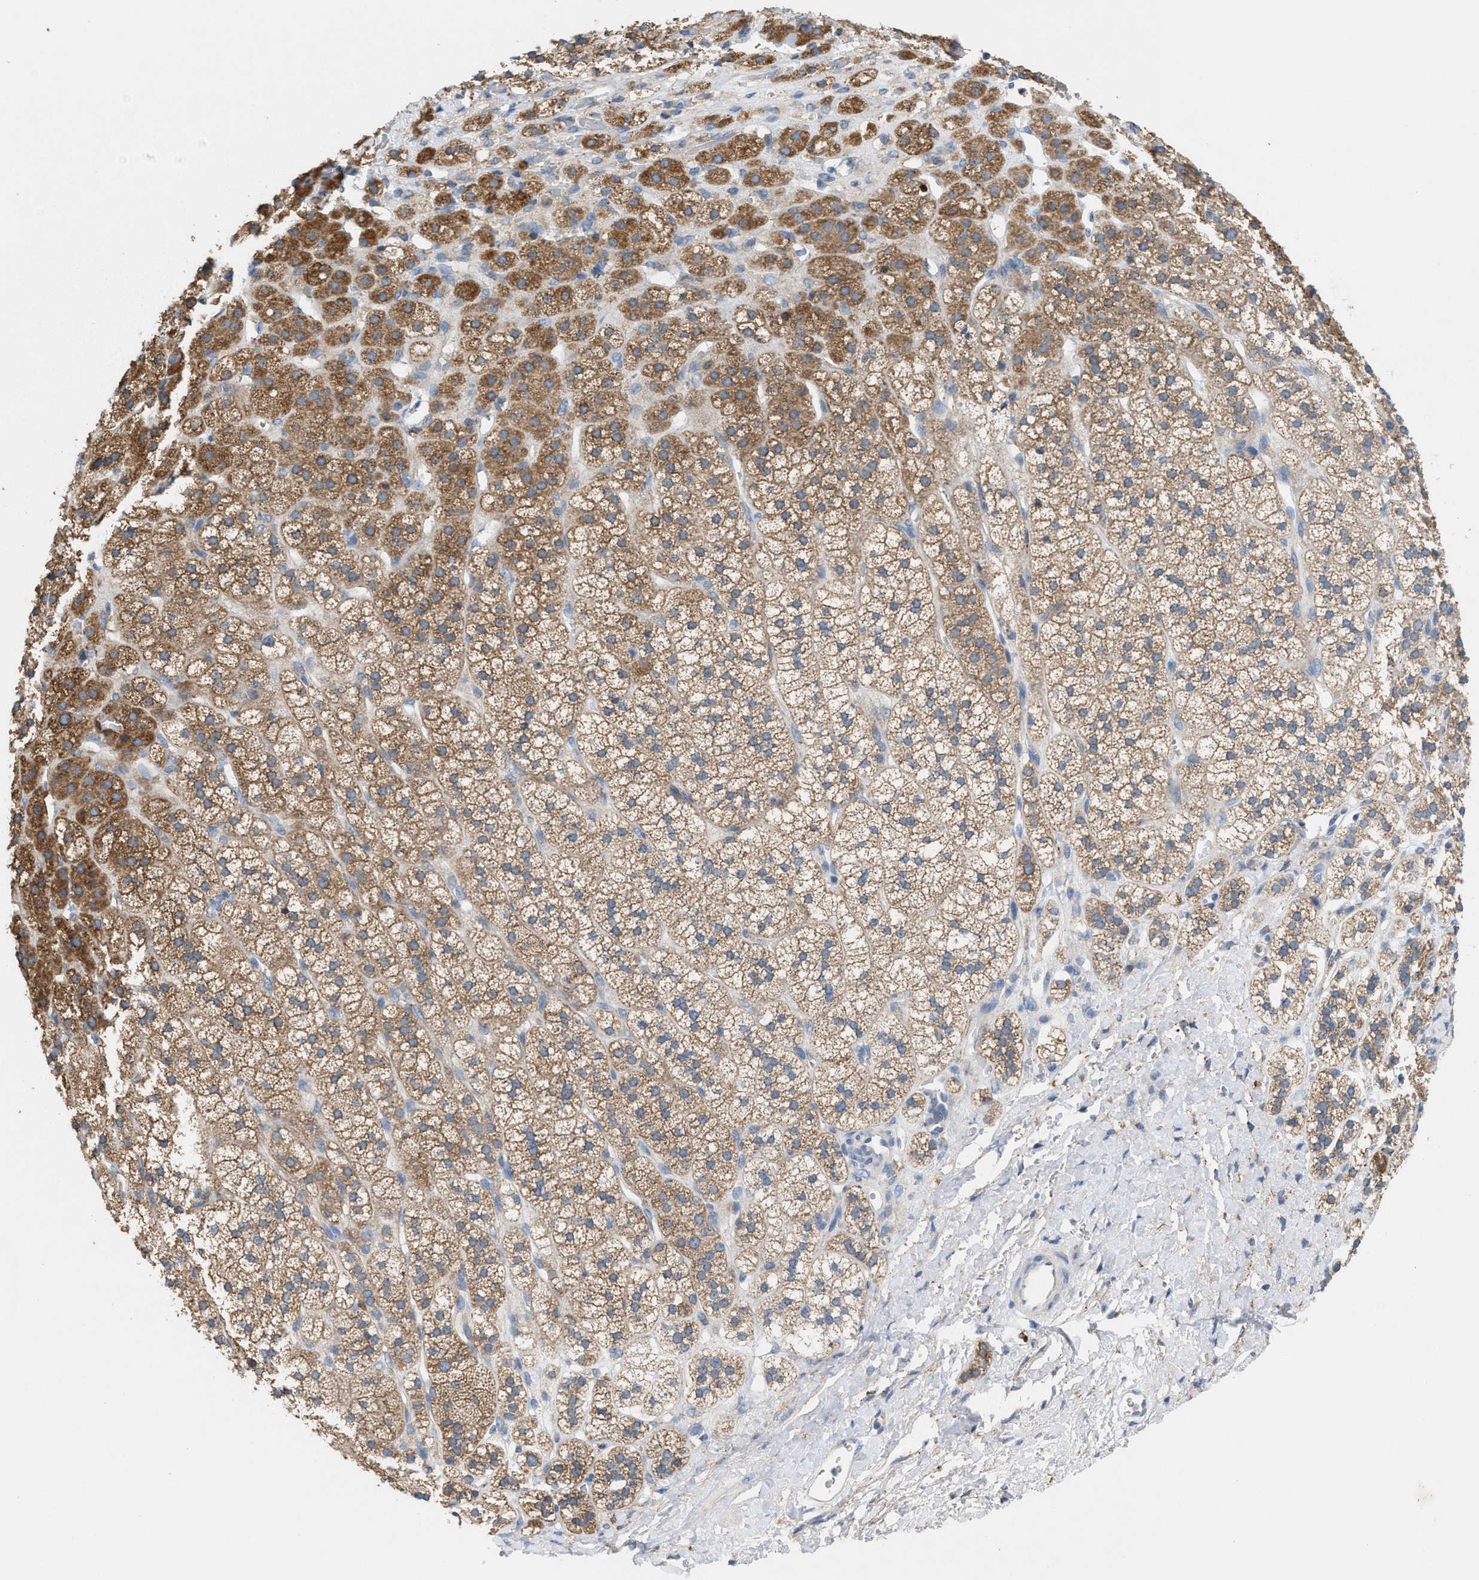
{"staining": {"intensity": "moderate", "quantity": ">75%", "location": "cytoplasmic/membranous"}, "tissue": "adrenal gland", "cell_type": "Glandular cells", "image_type": "normal", "snomed": [{"axis": "morphology", "description": "Normal tissue, NOS"}, {"axis": "topography", "description": "Adrenal gland"}], "caption": "About >75% of glandular cells in unremarkable human adrenal gland show moderate cytoplasmic/membranous protein staining as visualized by brown immunohistochemical staining.", "gene": "DYNC2I1", "patient": {"sex": "male", "age": 56}}